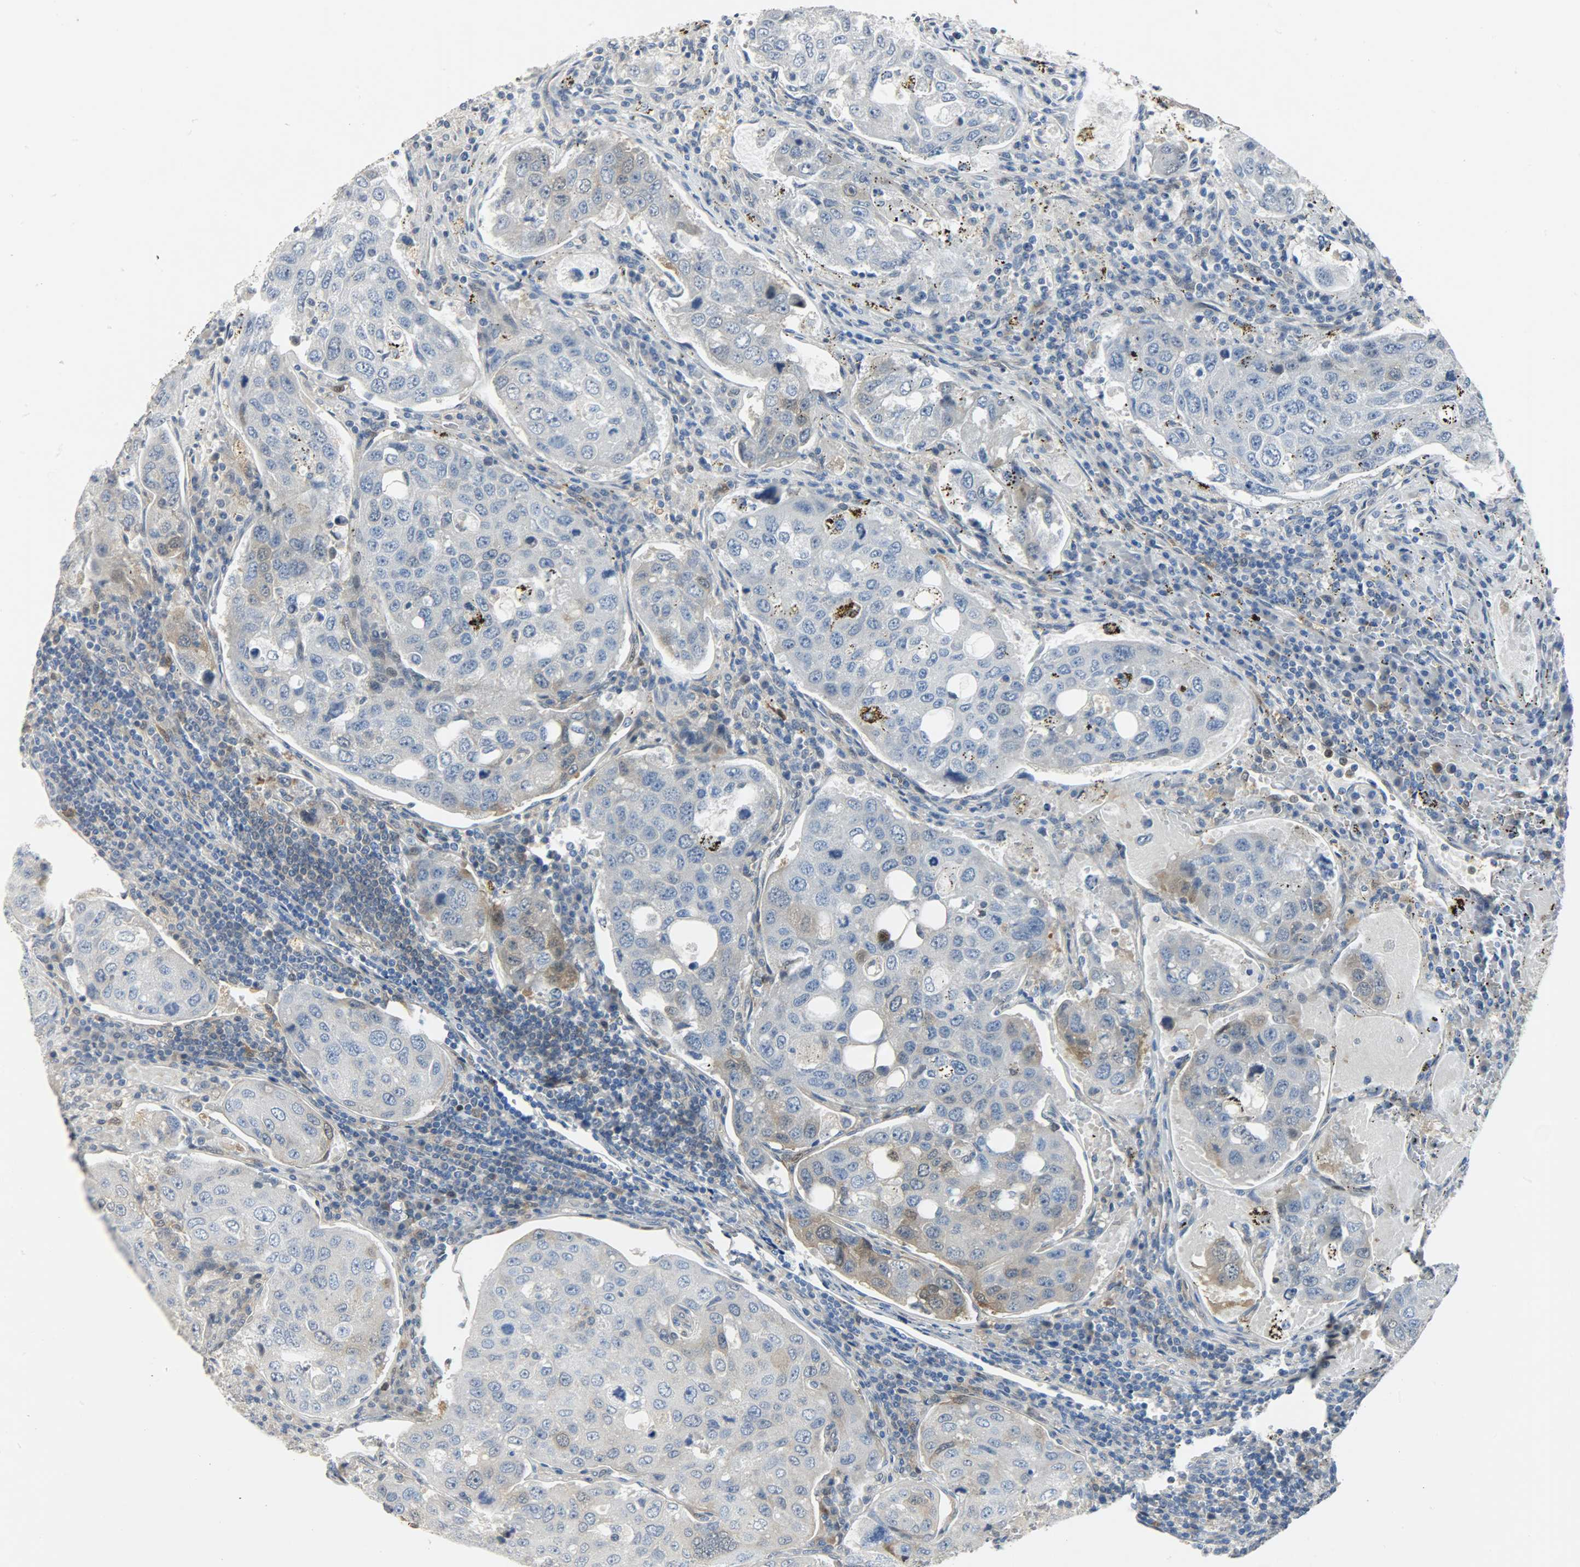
{"staining": {"intensity": "weak", "quantity": "<25%", "location": "cytoplasmic/membranous"}, "tissue": "urothelial cancer", "cell_type": "Tumor cells", "image_type": "cancer", "snomed": [{"axis": "morphology", "description": "Urothelial carcinoma, High grade"}, {"axis": "topography", "description": "Lymph node"}, {"axis": "topography", "description": "Urinary bladder"}], "caption": "Tumor cells are negative for brown protein staining in urothelial cancer. (DAB (3,3'-diaminobenzidine) immunohistochemistry, high magnification).", "gene": "EIF4EBP1", "patient": {"sex": "male", "age": 51}}